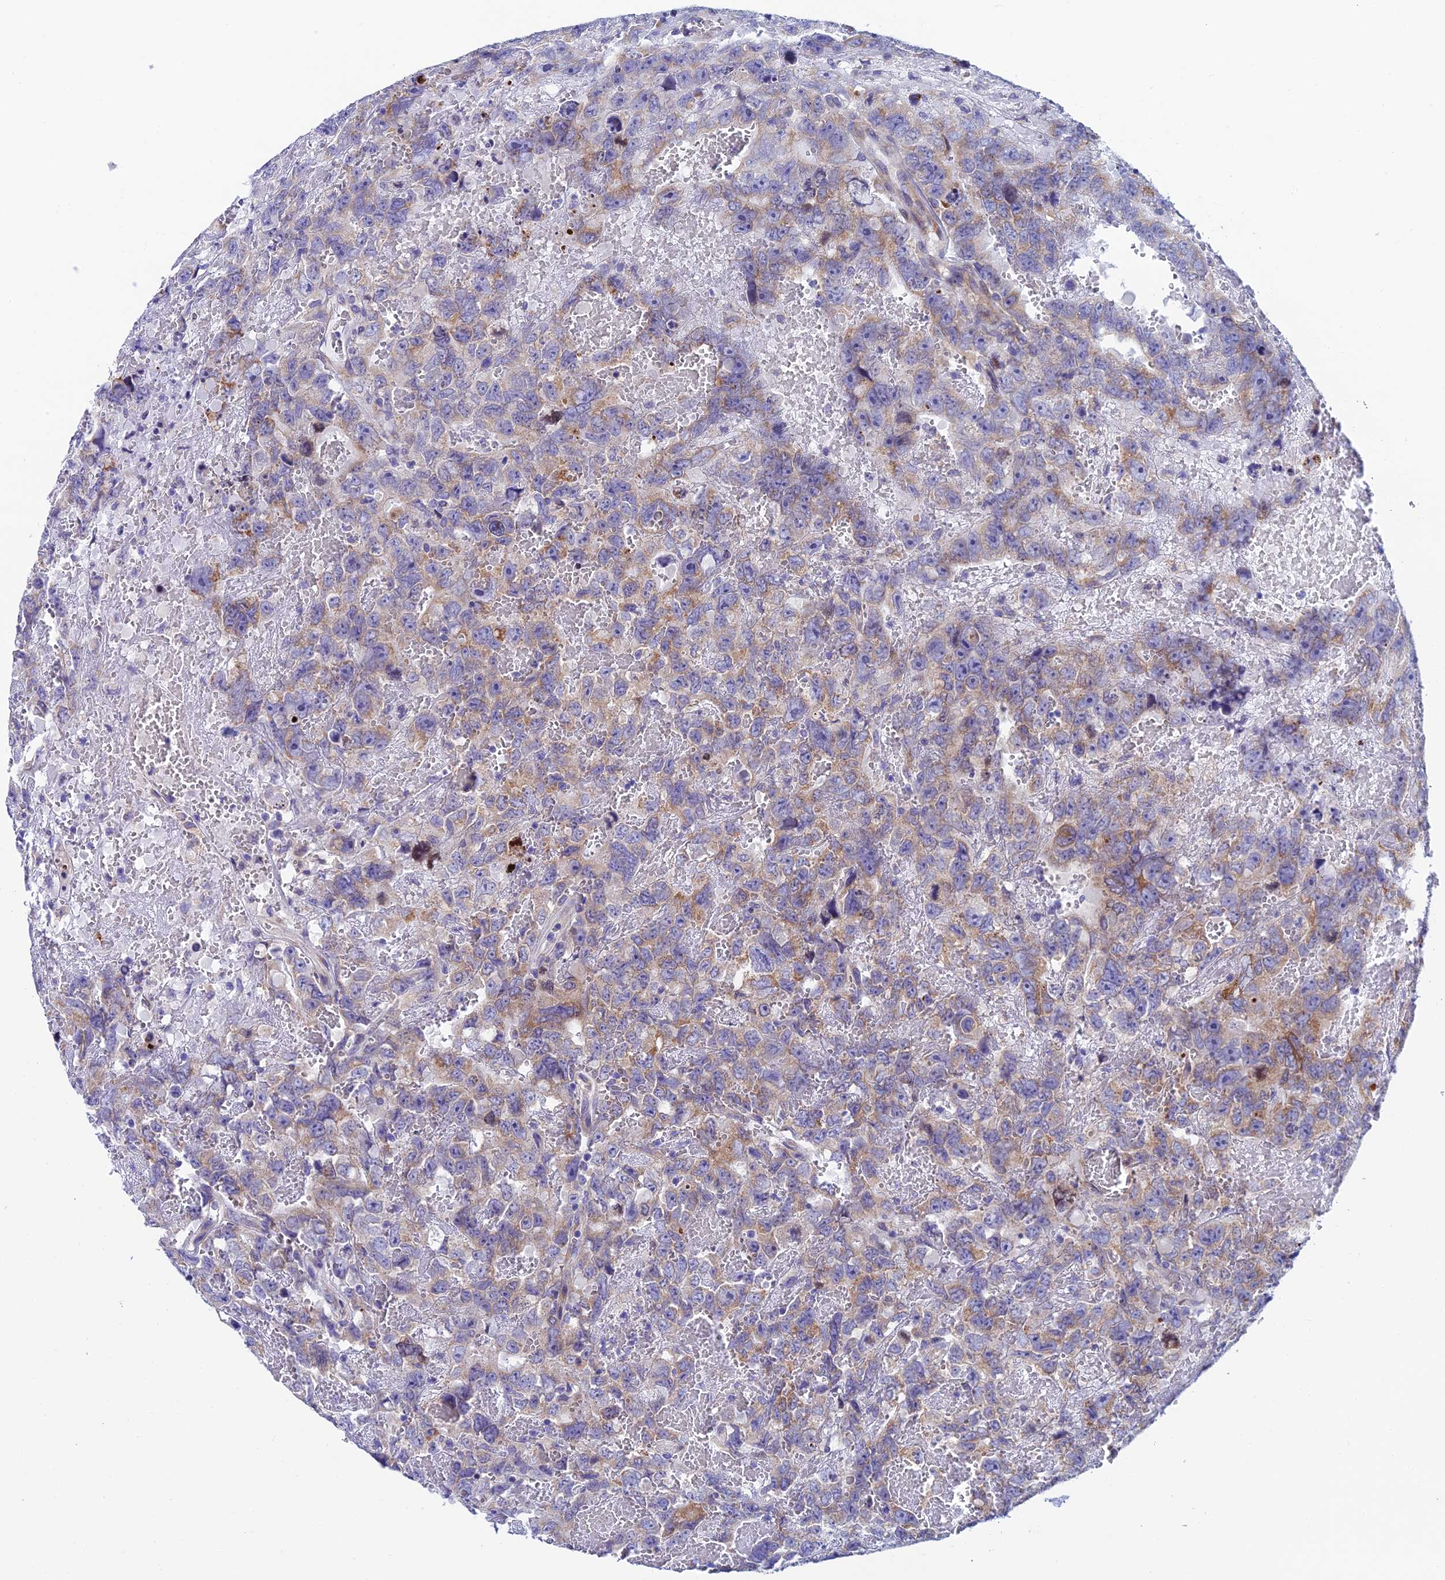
{"staining": {"intensity": "weak", "quantity": "25%-75%", "location": "cytoplasmic/membranous"}, "tissue": "testis cancer", "cell_type": "Tumor cells", "image_type": "cancer", "snomed": [{"axis": "morphology", "description": "Carcinoma, Embryonal, NOS"}, {"axis": "topography", "description": "Testis"}], "caption": "Weak cytoplasmic/membranous expression is identified in approximately 25%-75% of tumor cells in embryonal carcinoma (testis).", "gene": "REEP4", "patient": {"sex": "male", "age": 45}}